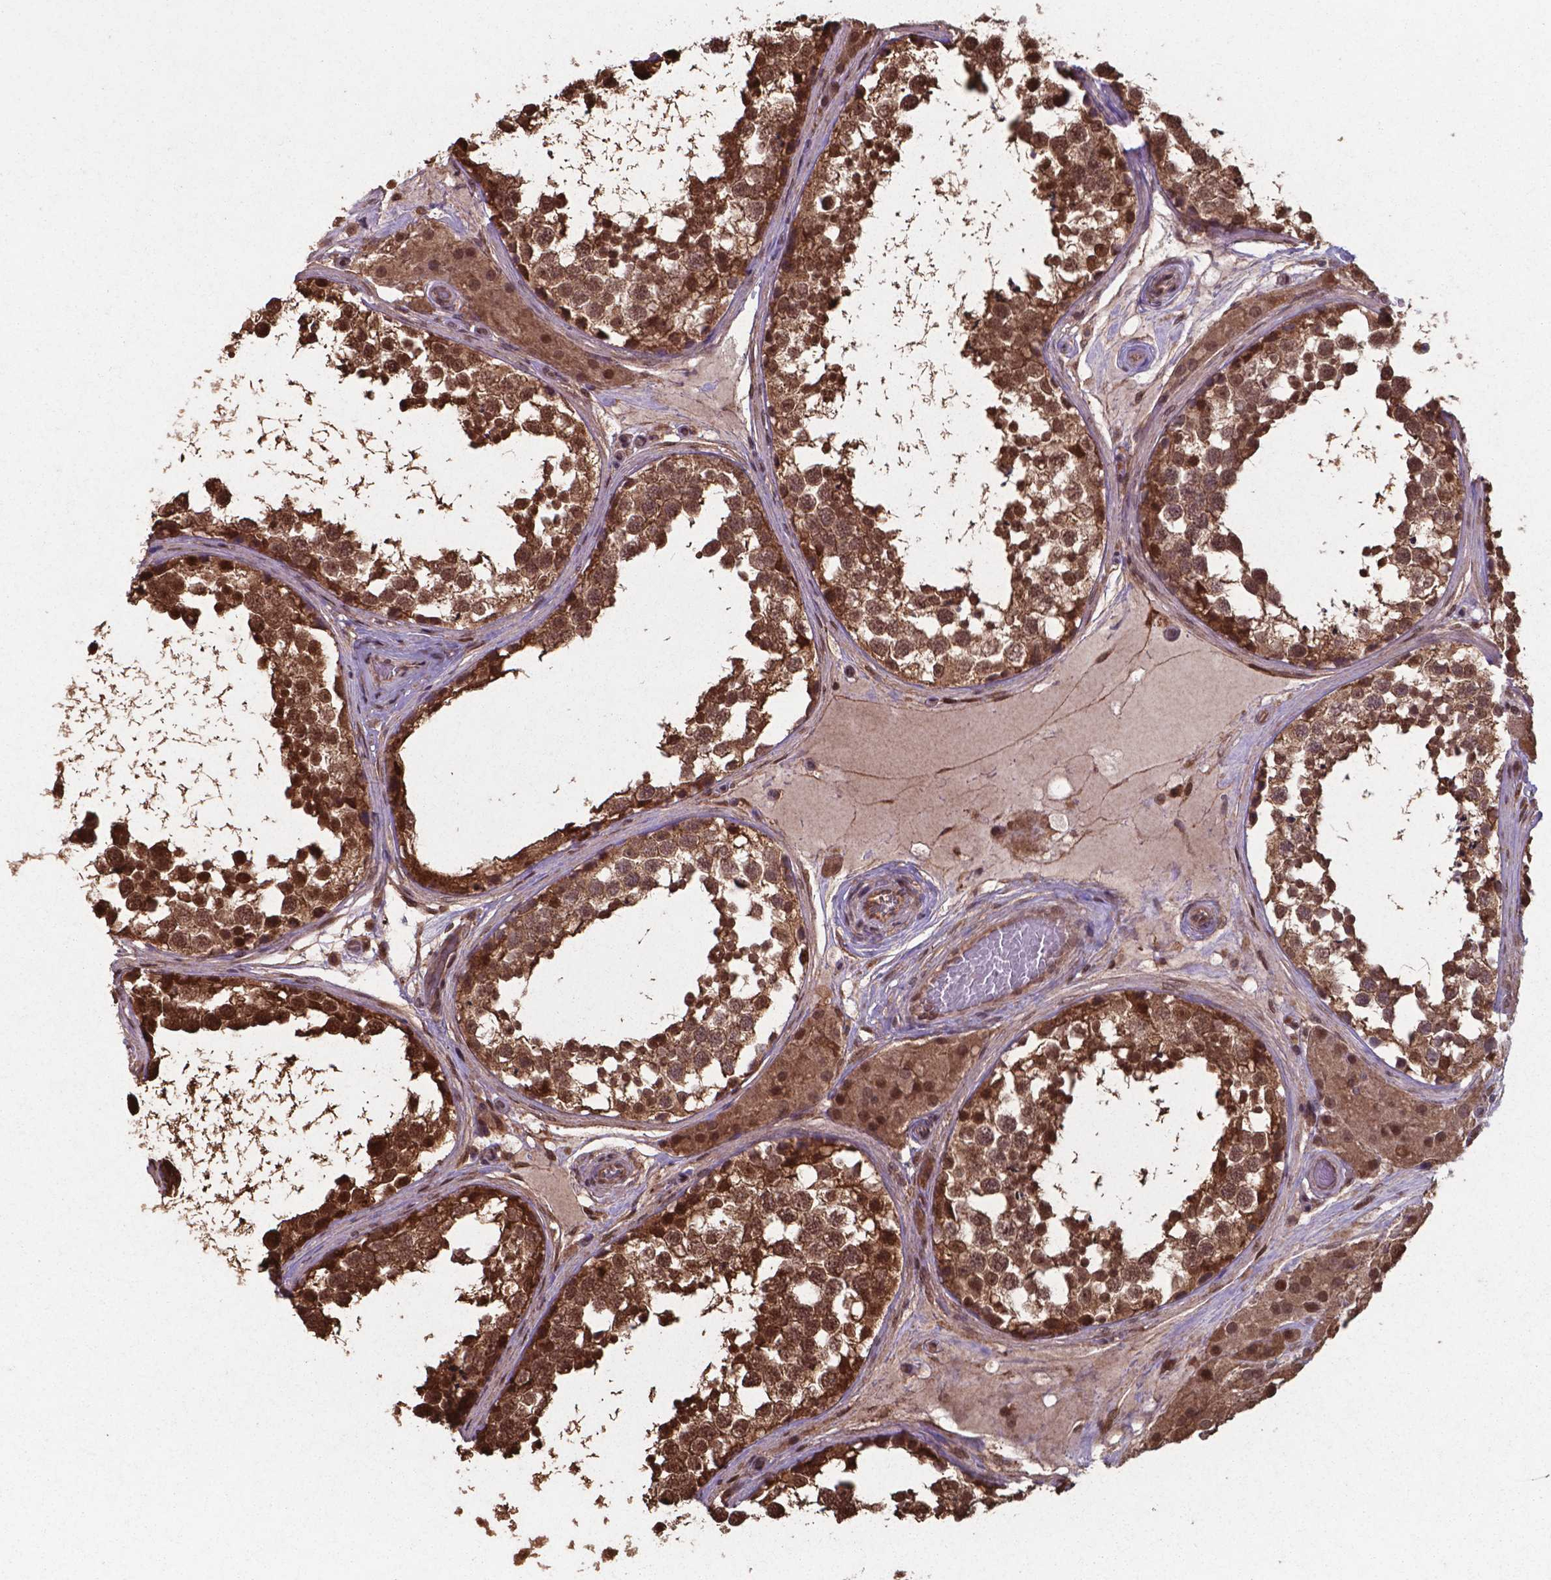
{"staining": {"intensity": "strong", "quantity": ">75%", "location": "cytoplasmic/membranous,nuclear"}, "tissue": "testis", "cell_type": "Cells in seminiferous ducts", "image_type": "normal", "snomed": [{"axis": "morphology", "description": "Normal tissue, NOS"}, {"axis": "morphology", "description": "Seminoma, NOS"}, {"axis": "topography", "description": "Testis"}], "caption": "Testis stained with DAB immunohistochemistry (IHC) demonstrates high levels of strong cytoplasmic/membranous,nuclear expression in about >75% of cells in seminiferous ducts.", "gene": "CHP2", "patient": {"sex": "male", "age": 65}}